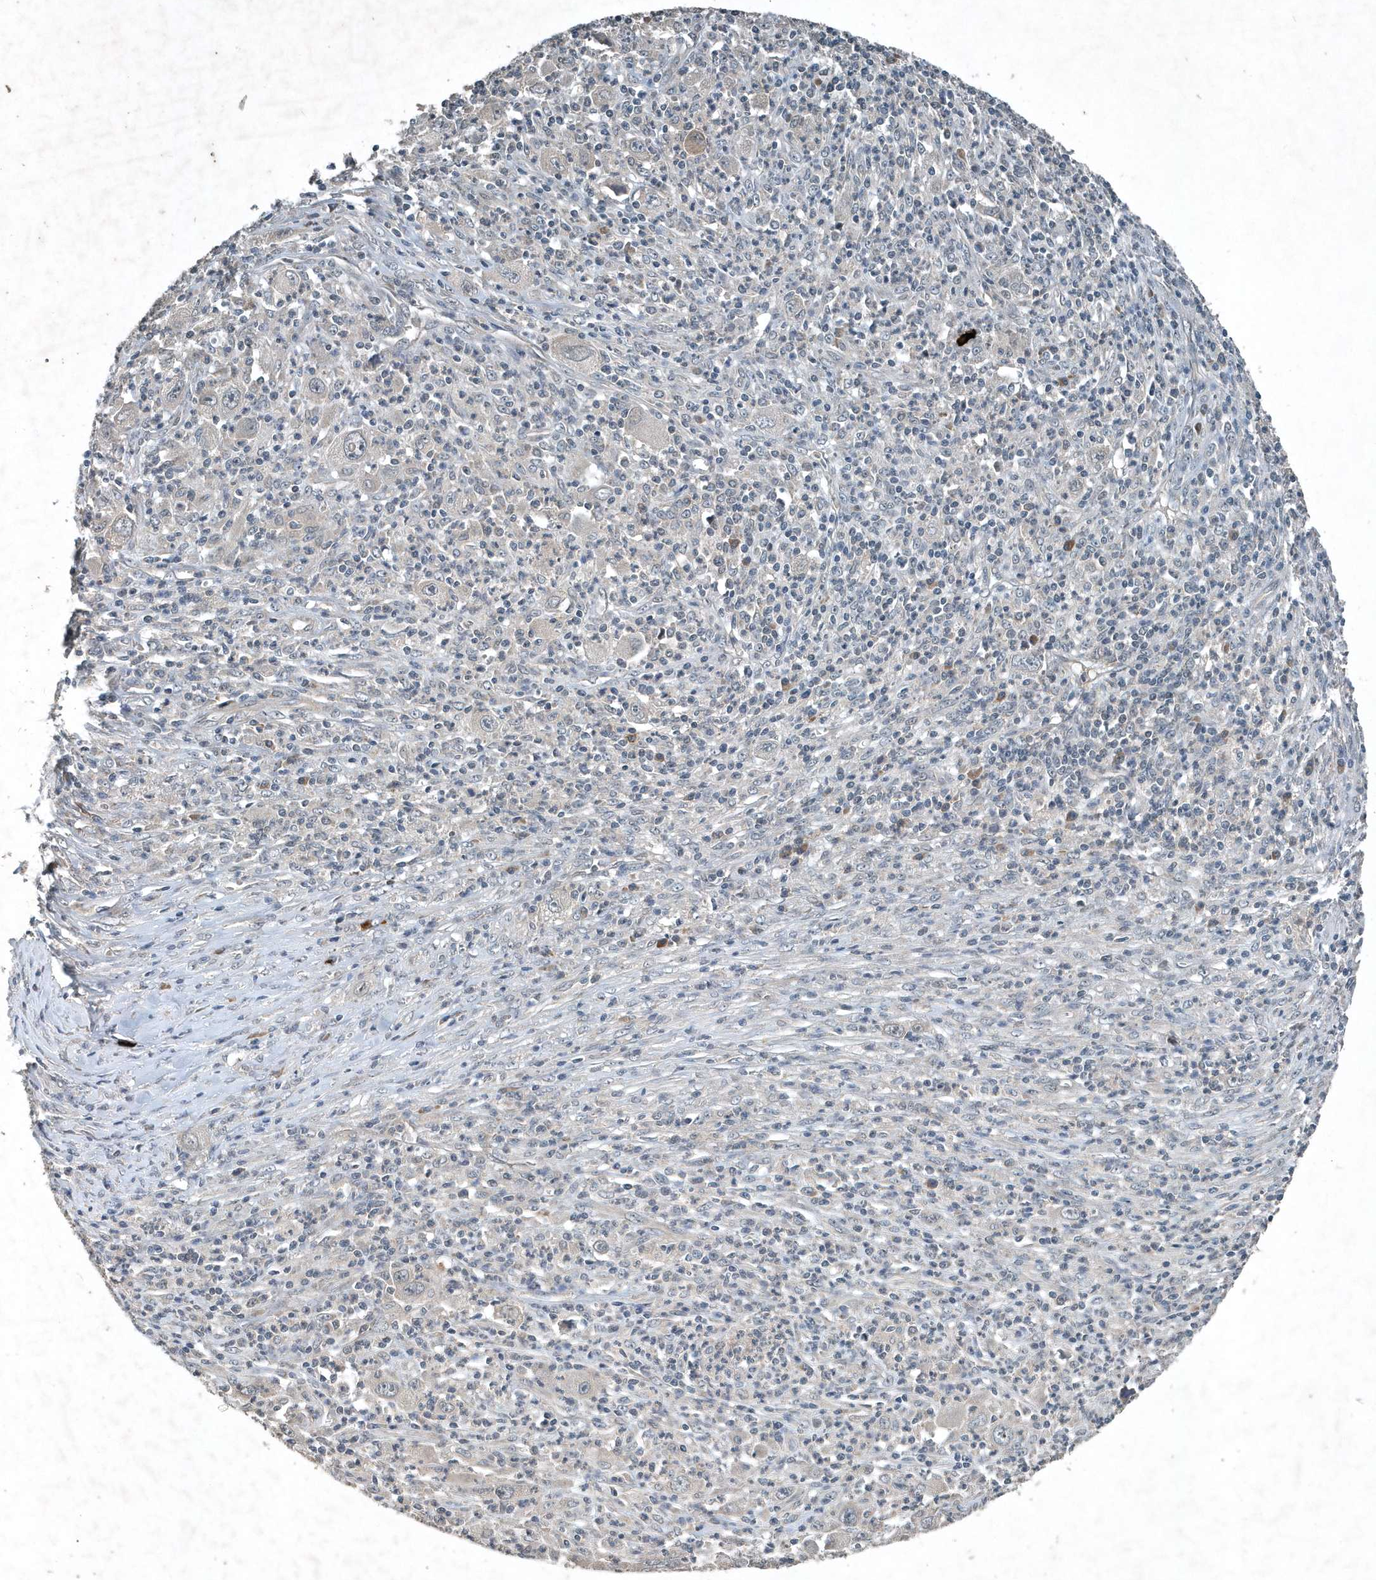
{"staining": {"intensity": "negative", "quantity": "none", "location": "none"}, "tissue": "melanoma", "cell_type": "Tumor cells", "image_type": "cancer", "snomed": [{"axis": "morphology", "description": "Malignant melanoma, Metastatic site"}, {"axis": "topography", "description": "Skin"}], "caption": "The IHC image has no significant staining in tumor cells of malignant melanoma (metastatic site) tissue.", "gene": "SCFD2", "patient": {"sex": "female", "age": 56}}